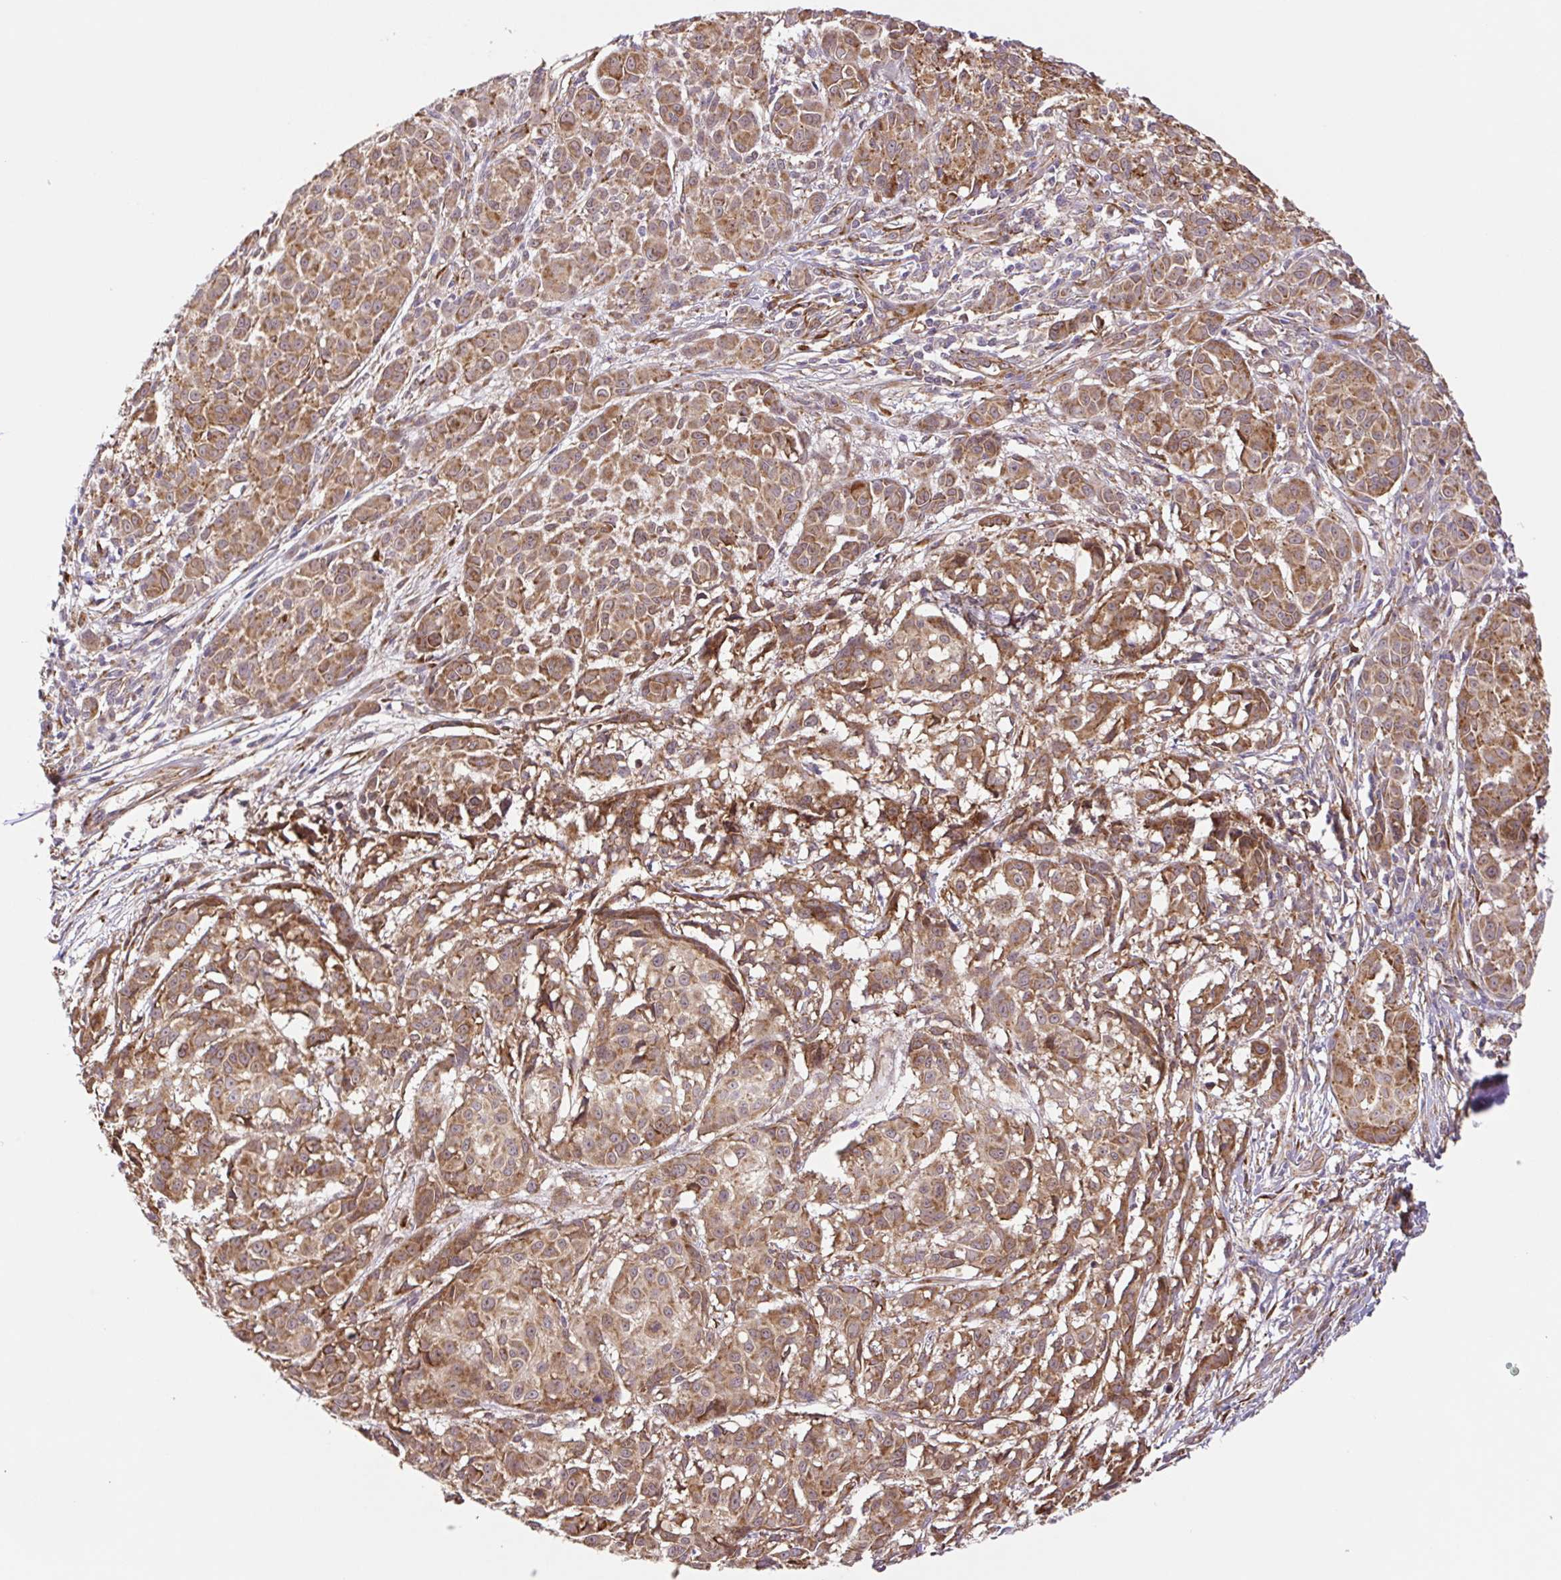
{"staining": {"intensity": "moderate", "quantity": ">75%", "location": "cytoplasmic/membranous"}, "tissue": "melanoma", "cell_type": "Tumor cells", "image_type": "cancer", "snomed": [{"axis": "morphology", "description": "Malignant melanoma, NOS"}, {"axis": "topography", "description": "Skin"}], "caption": "Tumor cells show medium levels of moderate cytoplasmic/membranous positivity in about >75% of cells in human malignant melanoma. (DAB (3,3'-diaminobenzidine) IHC, brown staining for protein, blue staining for nuclei).", "gene": "LYPD5", "patient": {"sex": "male", "age": 48}}